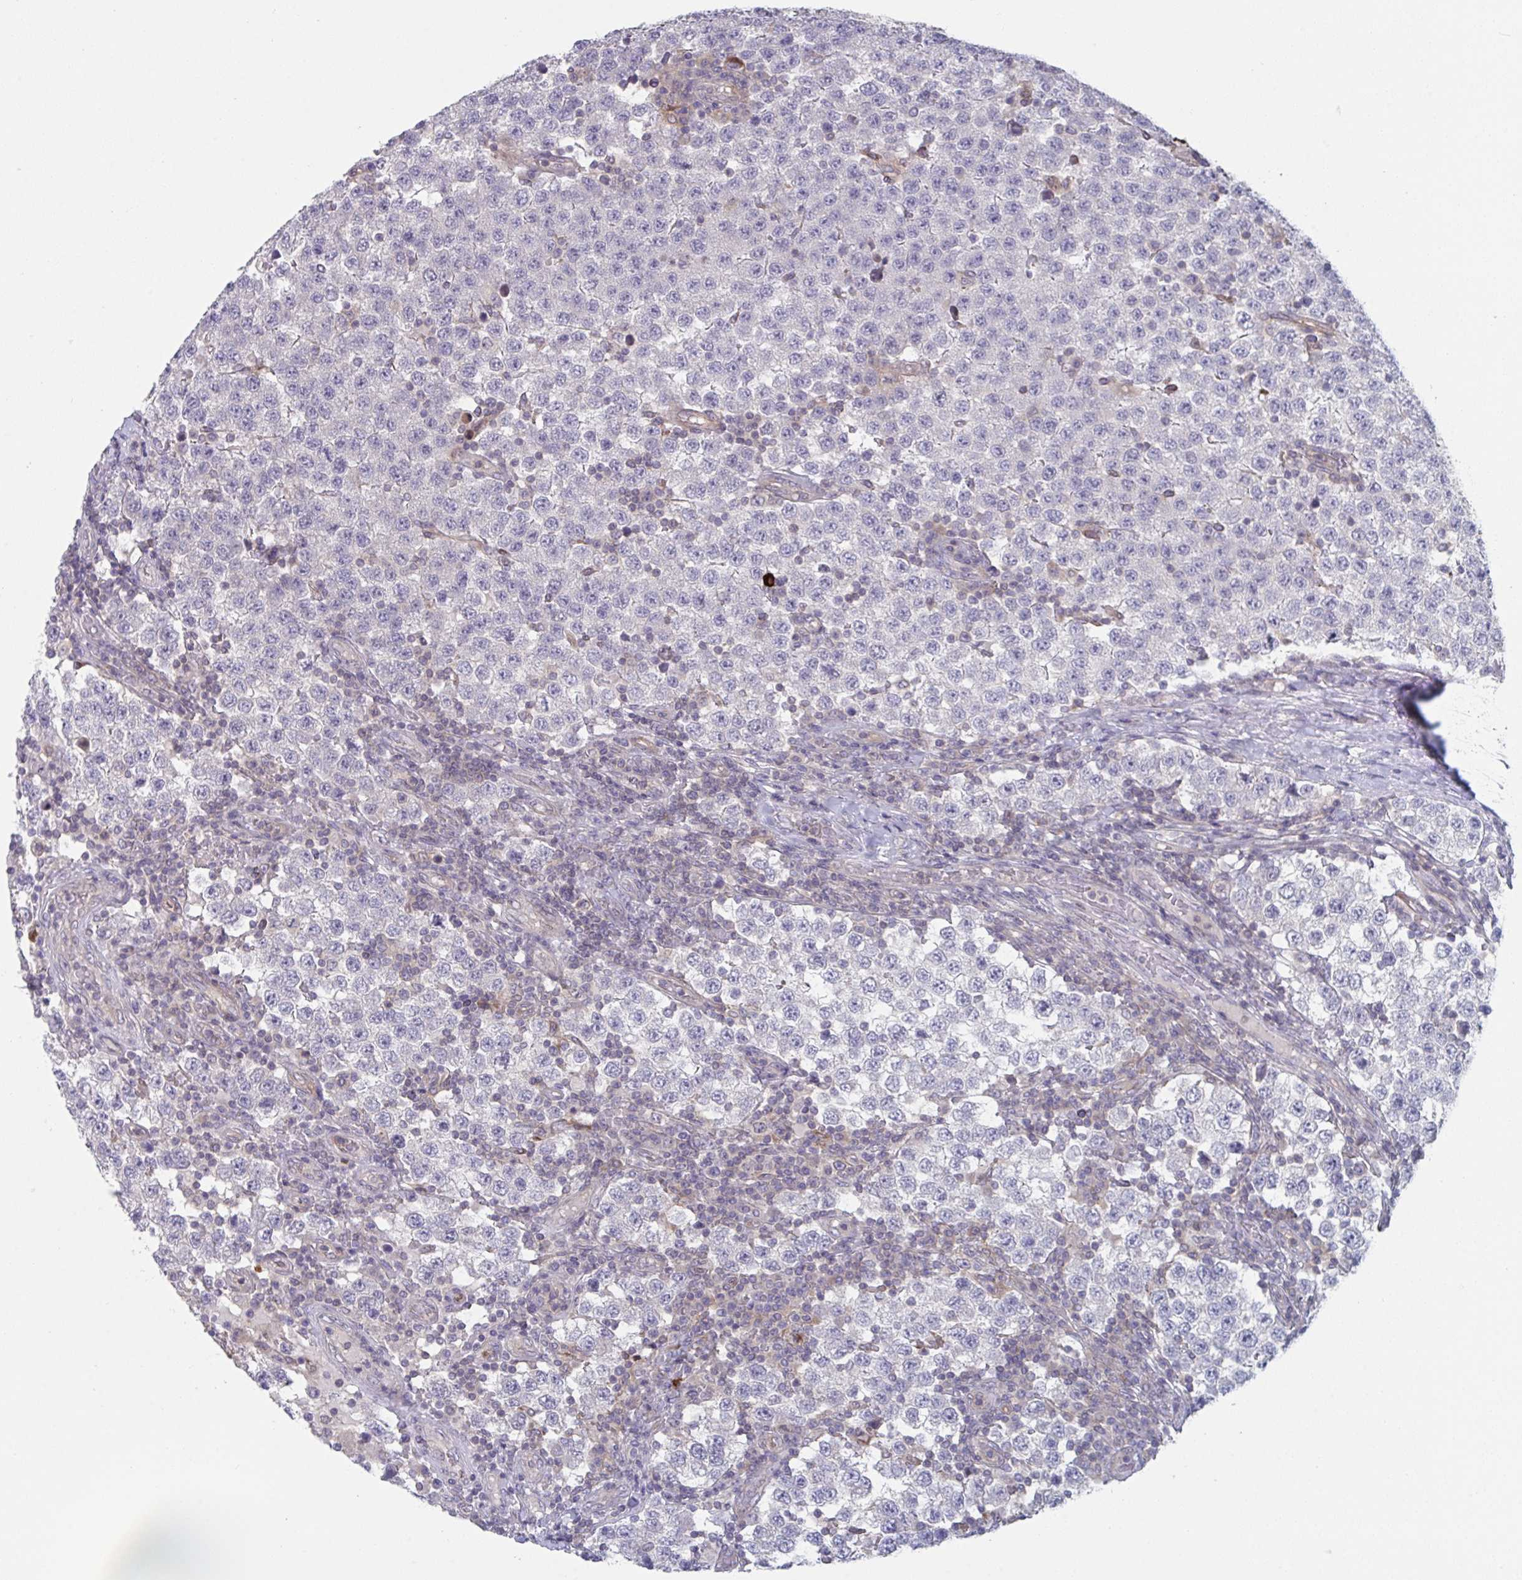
{"staining": {"intensity": "negative", "quantity": "none", "location": "none"}, "tissue": "testis cancer", "cell_type": "Tumor cells", "image_type": "cancer", "snomed": [{"axis": "morphology", "description": "Seminoma, NOS"}, {"axis": "topography", "description": "Testis"}], "caption": "The histopathology image exhibits no staining of tumor cells in testis seminoma. (DAB (3,3'-diaminobenzidine) IHC, high magnification).", "gene": "STK26", "patient": {"sex": "male", "age": 34}}